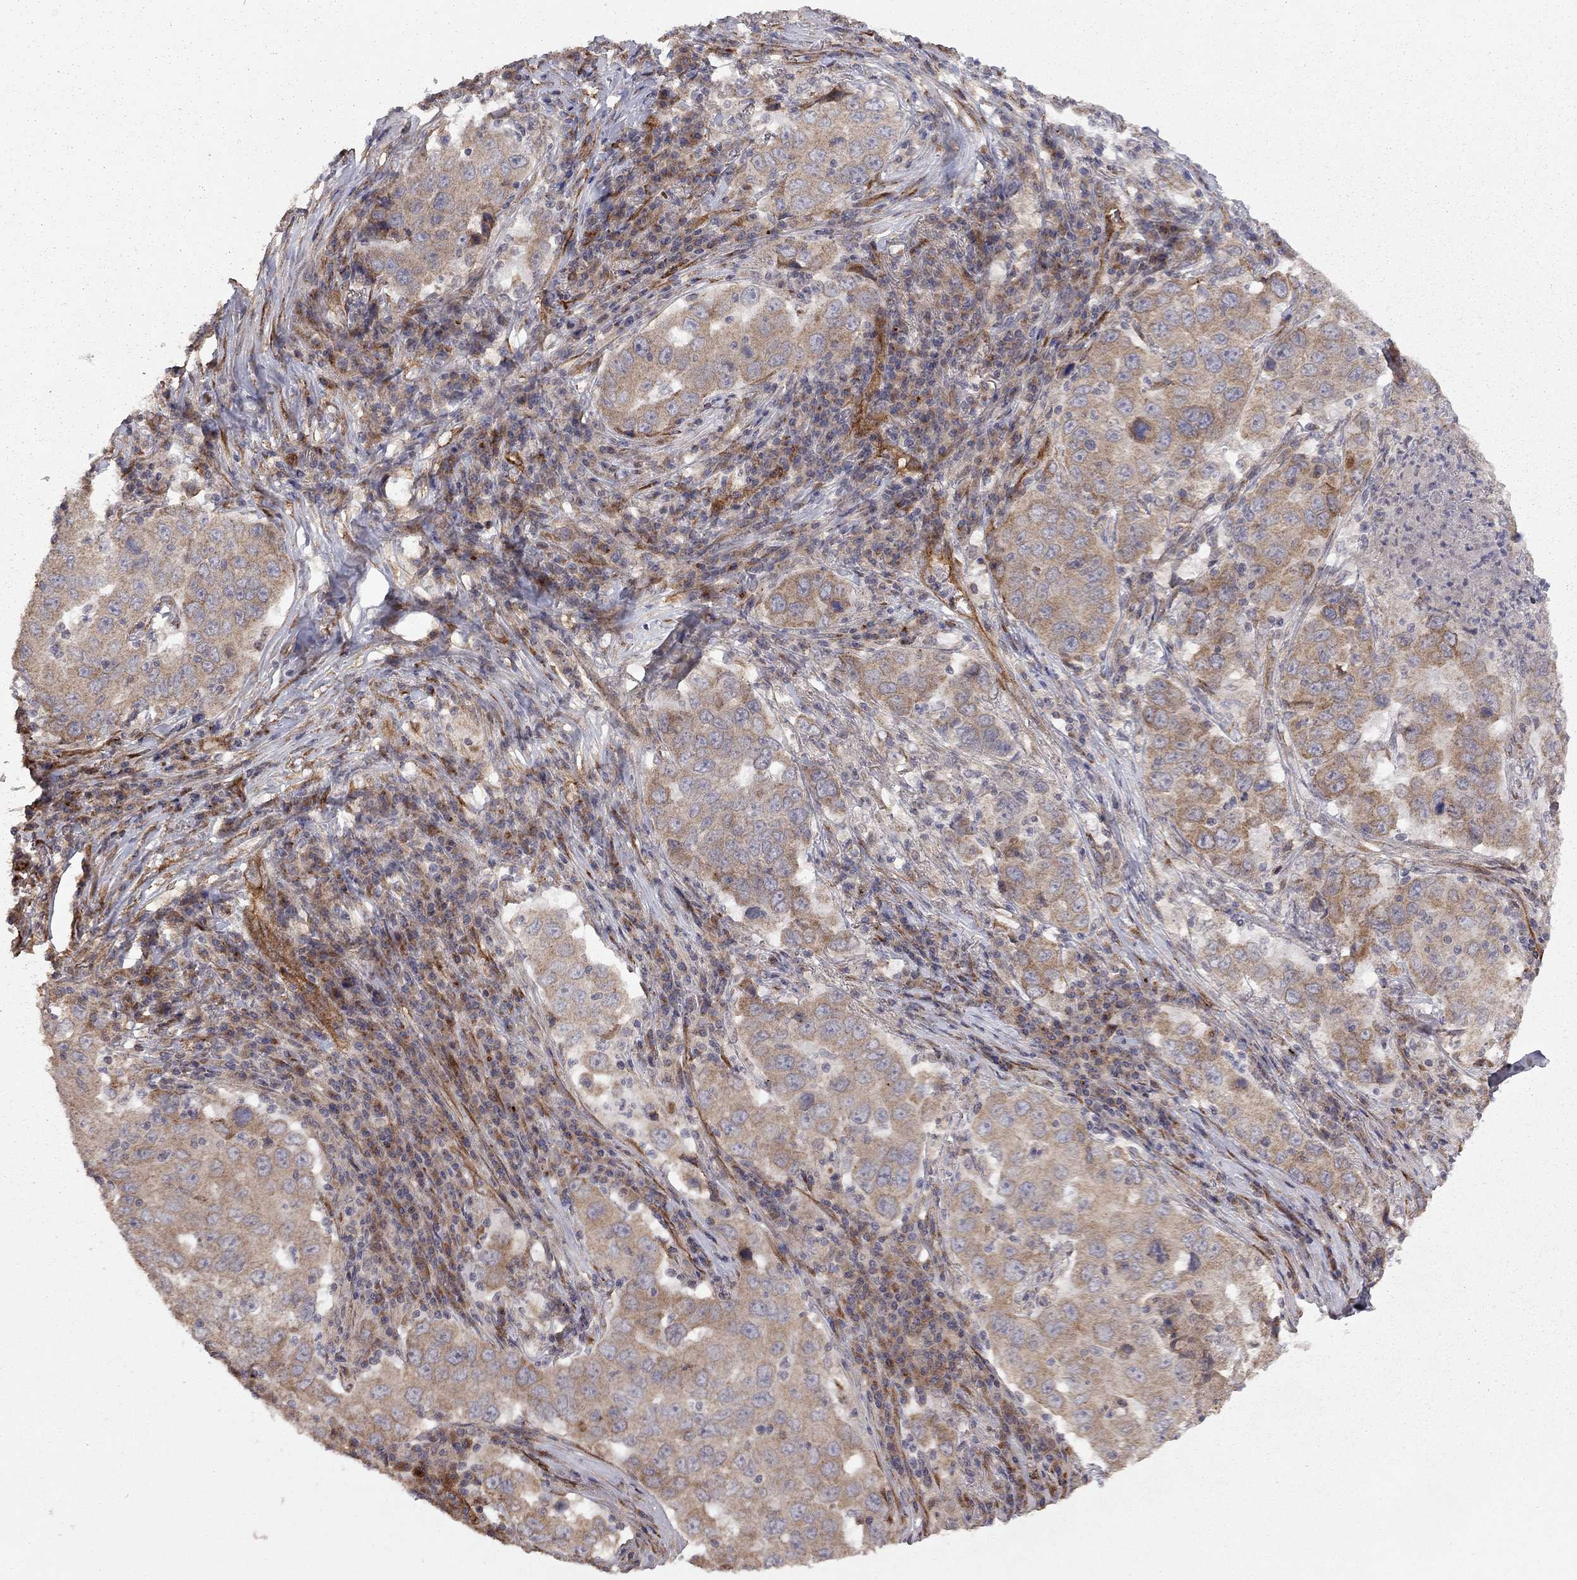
{"staining": {"intensity": "moderate", "quantity": "25%-75%", "location": "cytoplasmic/membranous"}, "tissue": "lung cancer", "cell_type": "Tumor cells", "image_type": "cancer", "snomed": [{"axis": "morphology", "description": "Adenocarcinoma, NOS"}, {"axis": "topography", "description": "Lung"}], "caption": "Protein staining shows moderate cytoplasmic/membranous positivity in about 25%-75% of tumor cells in lung cancer (adenocarcinoma).", "gene": "EXOC3L2", "patient": {"sex": "male", "age": 73}}